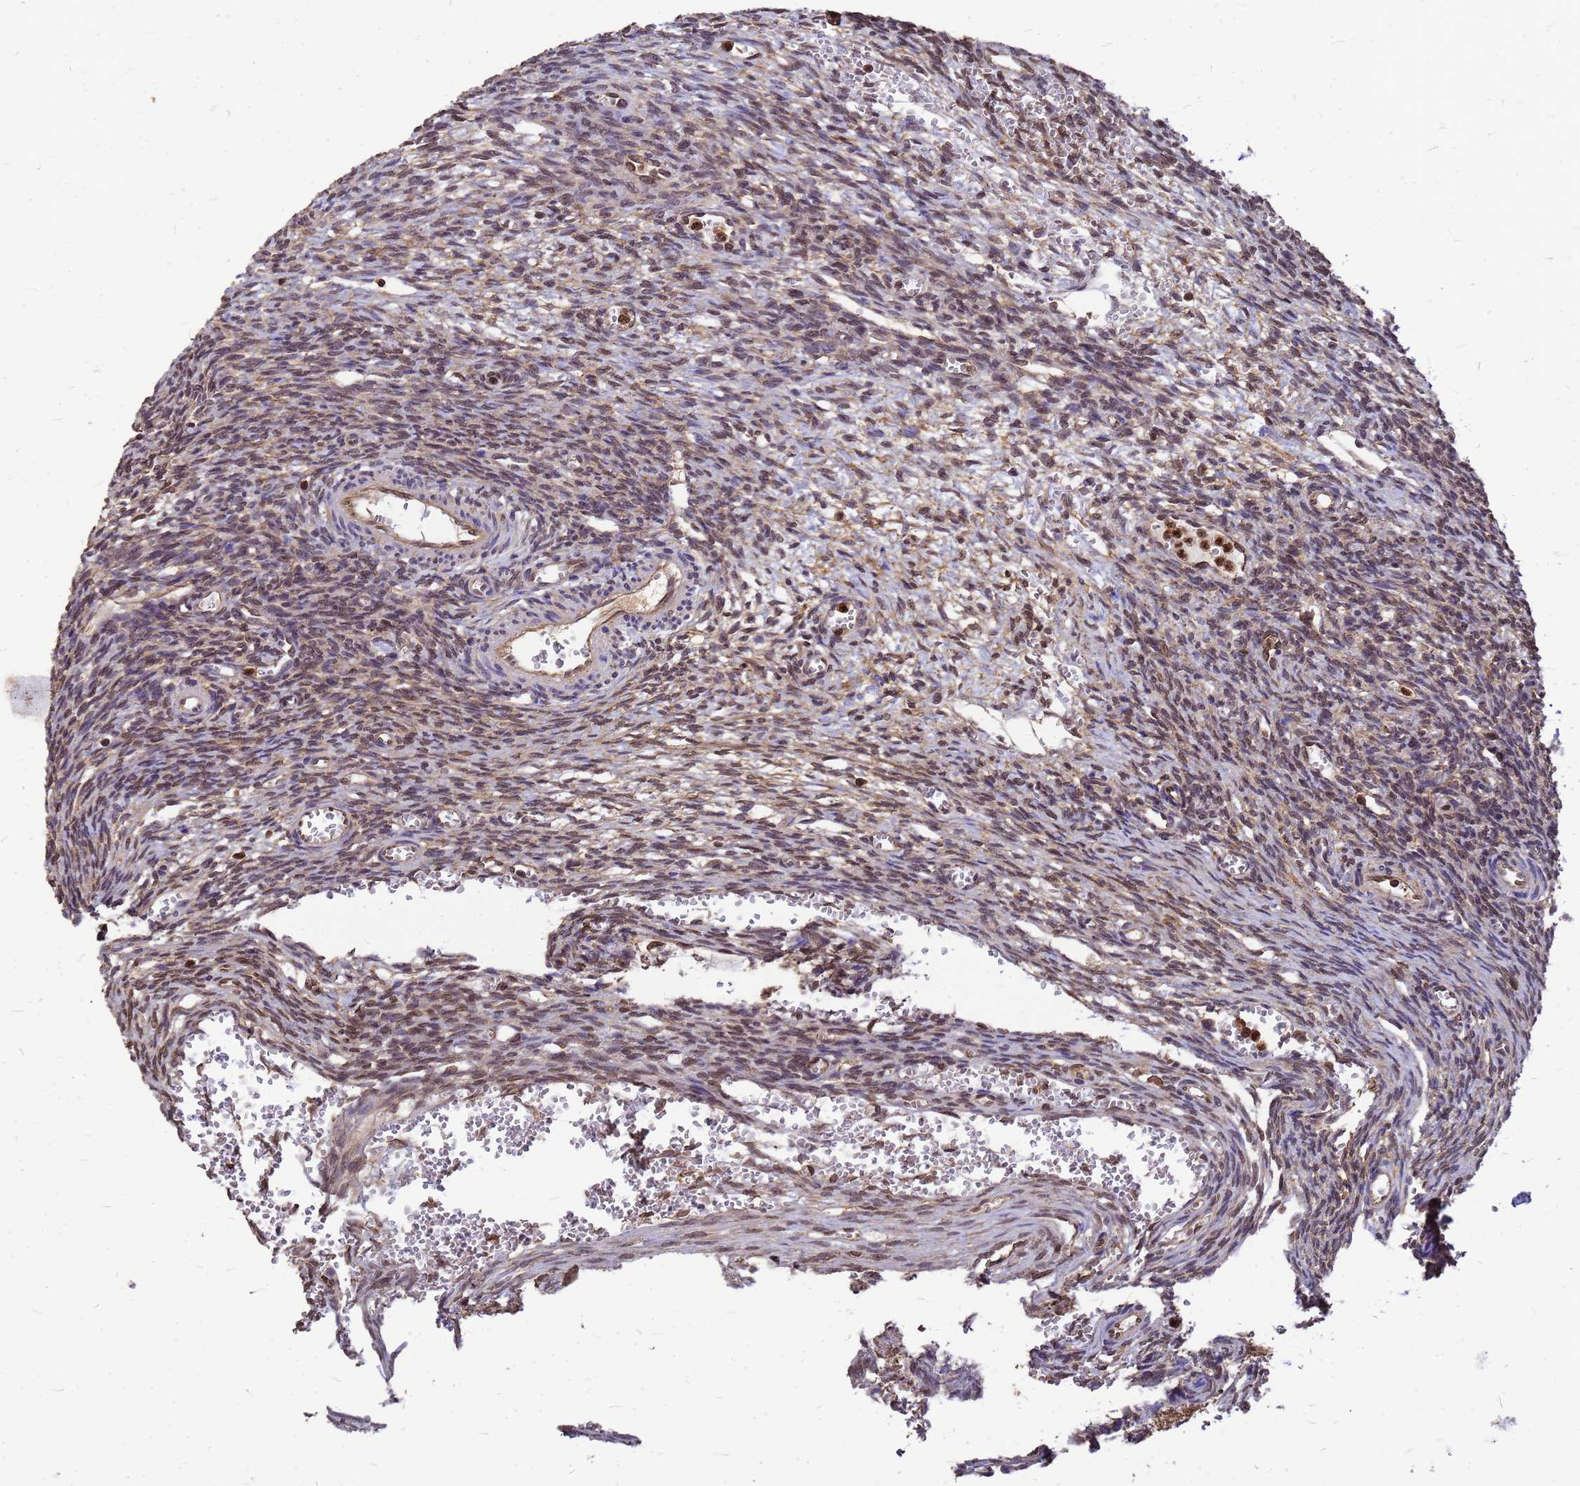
{"staining": {"intensity": "moderate", "quantity": "25%-75%", "location": "cytoplasmic/membranous,nuclear"}, "tissue": "ovary", "cell_type": "Ovarian stroma cells", "image_type": "normal", "snomed": [{"axis": "morphology", "description": "Normal tissue, NOS"}, {"axis": "topography", "description": "Ovary"}], "caption": "Benign ovary was stained to show a protein in brown. There is medium levels of moderate cytoplasmic/membranous,nuclear staining in approximately 25%-75% of ovarian stroma cells.", "gene": "C1orf35", "patient": {"sex": "female", "age": 39}}